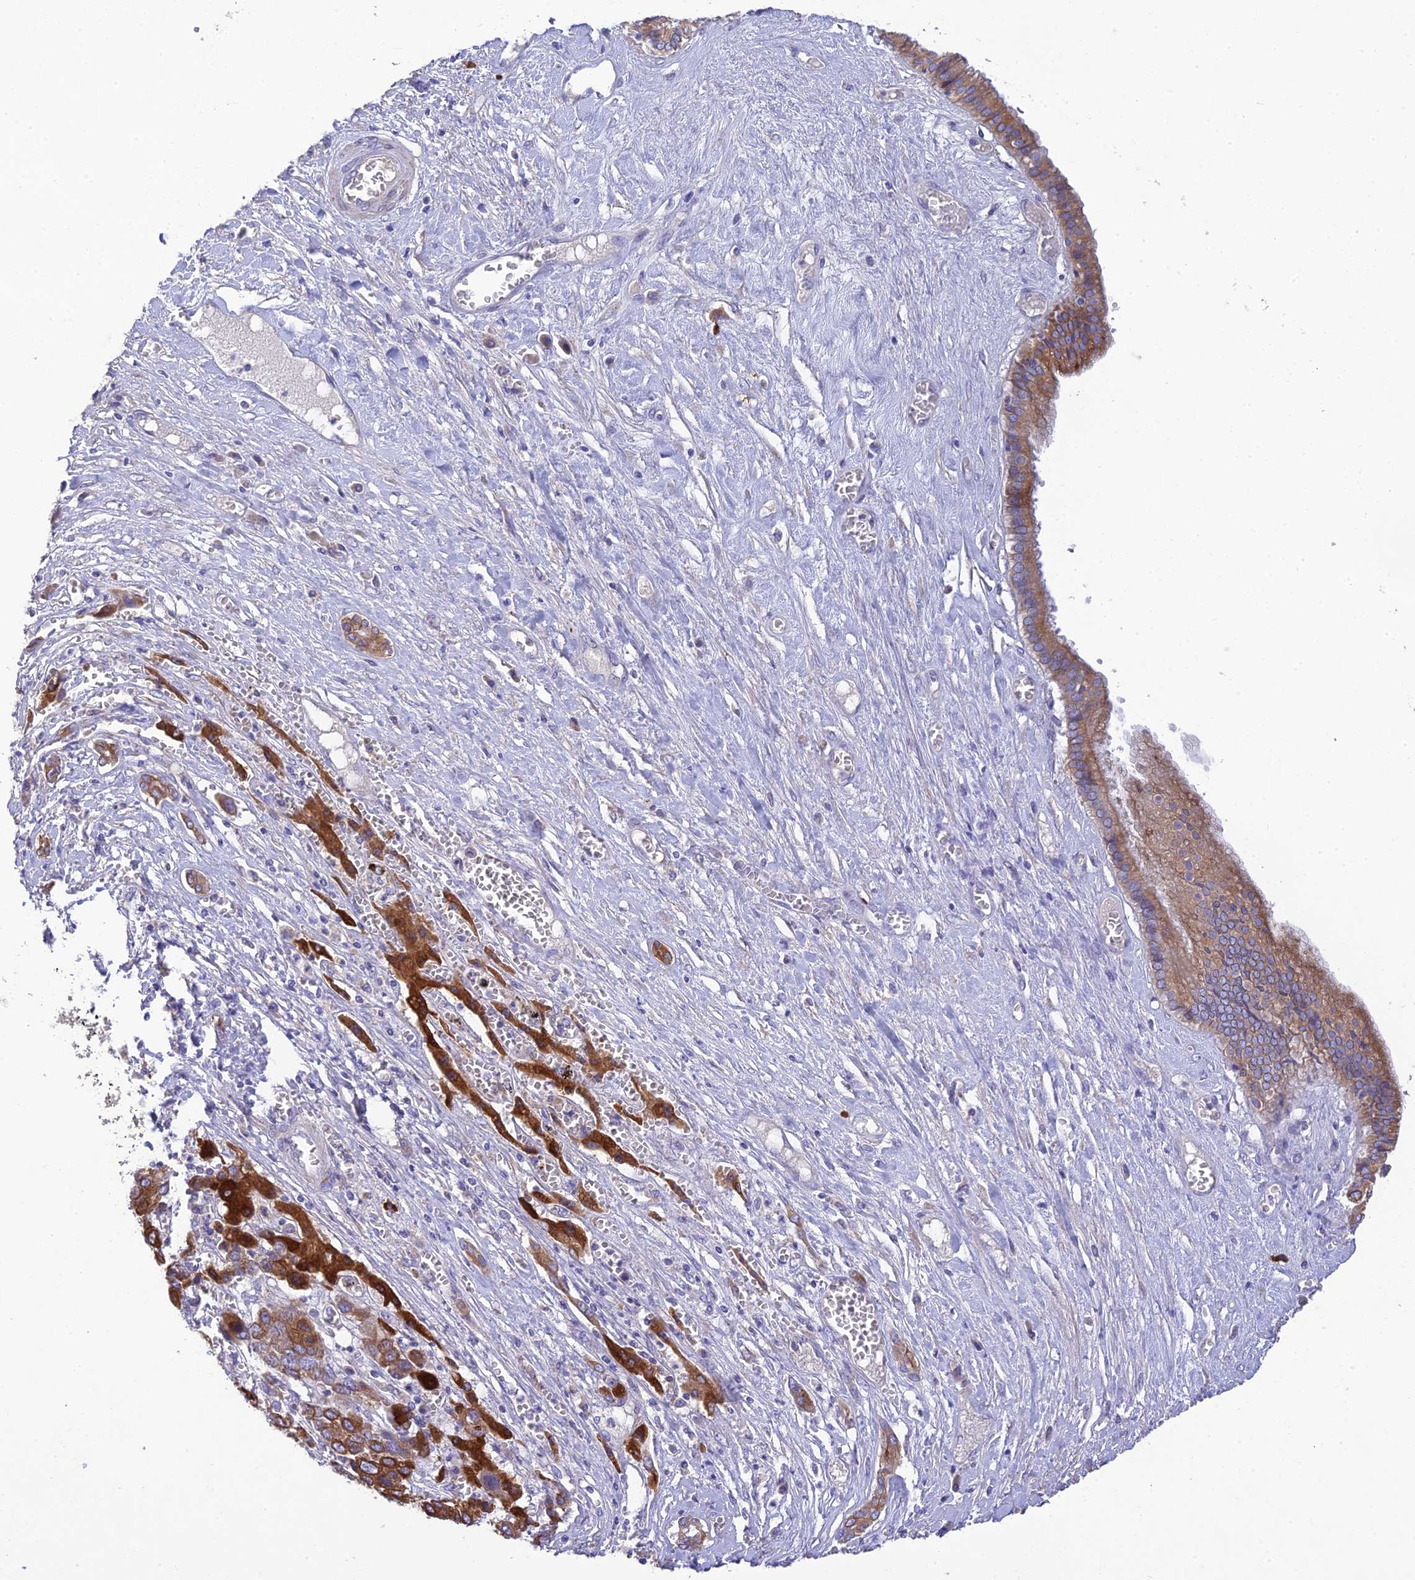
{"staining": {"intensity": "strong", "quantity": "25%-75%", "location": "cytoplasmic/membranous"}, "tissue": "liver cancer", "cell_type": "Tumor cells", "image_type": "cancer", "snomed": [{"axis": "morphology", "description": "Cholangiocarcinoma"}, {"axis": "topography", "description": "Liver"}], "caption": "IHC micrograph of human cholangiocarcinoma (liver) stained for a protein (brown), which shows high levels of strong cytoplasmic/membranous staining in about 25%-75% of tumor cells.", "gene": "HSD17B2", "patient": {"sex": "male", "age": 67}}